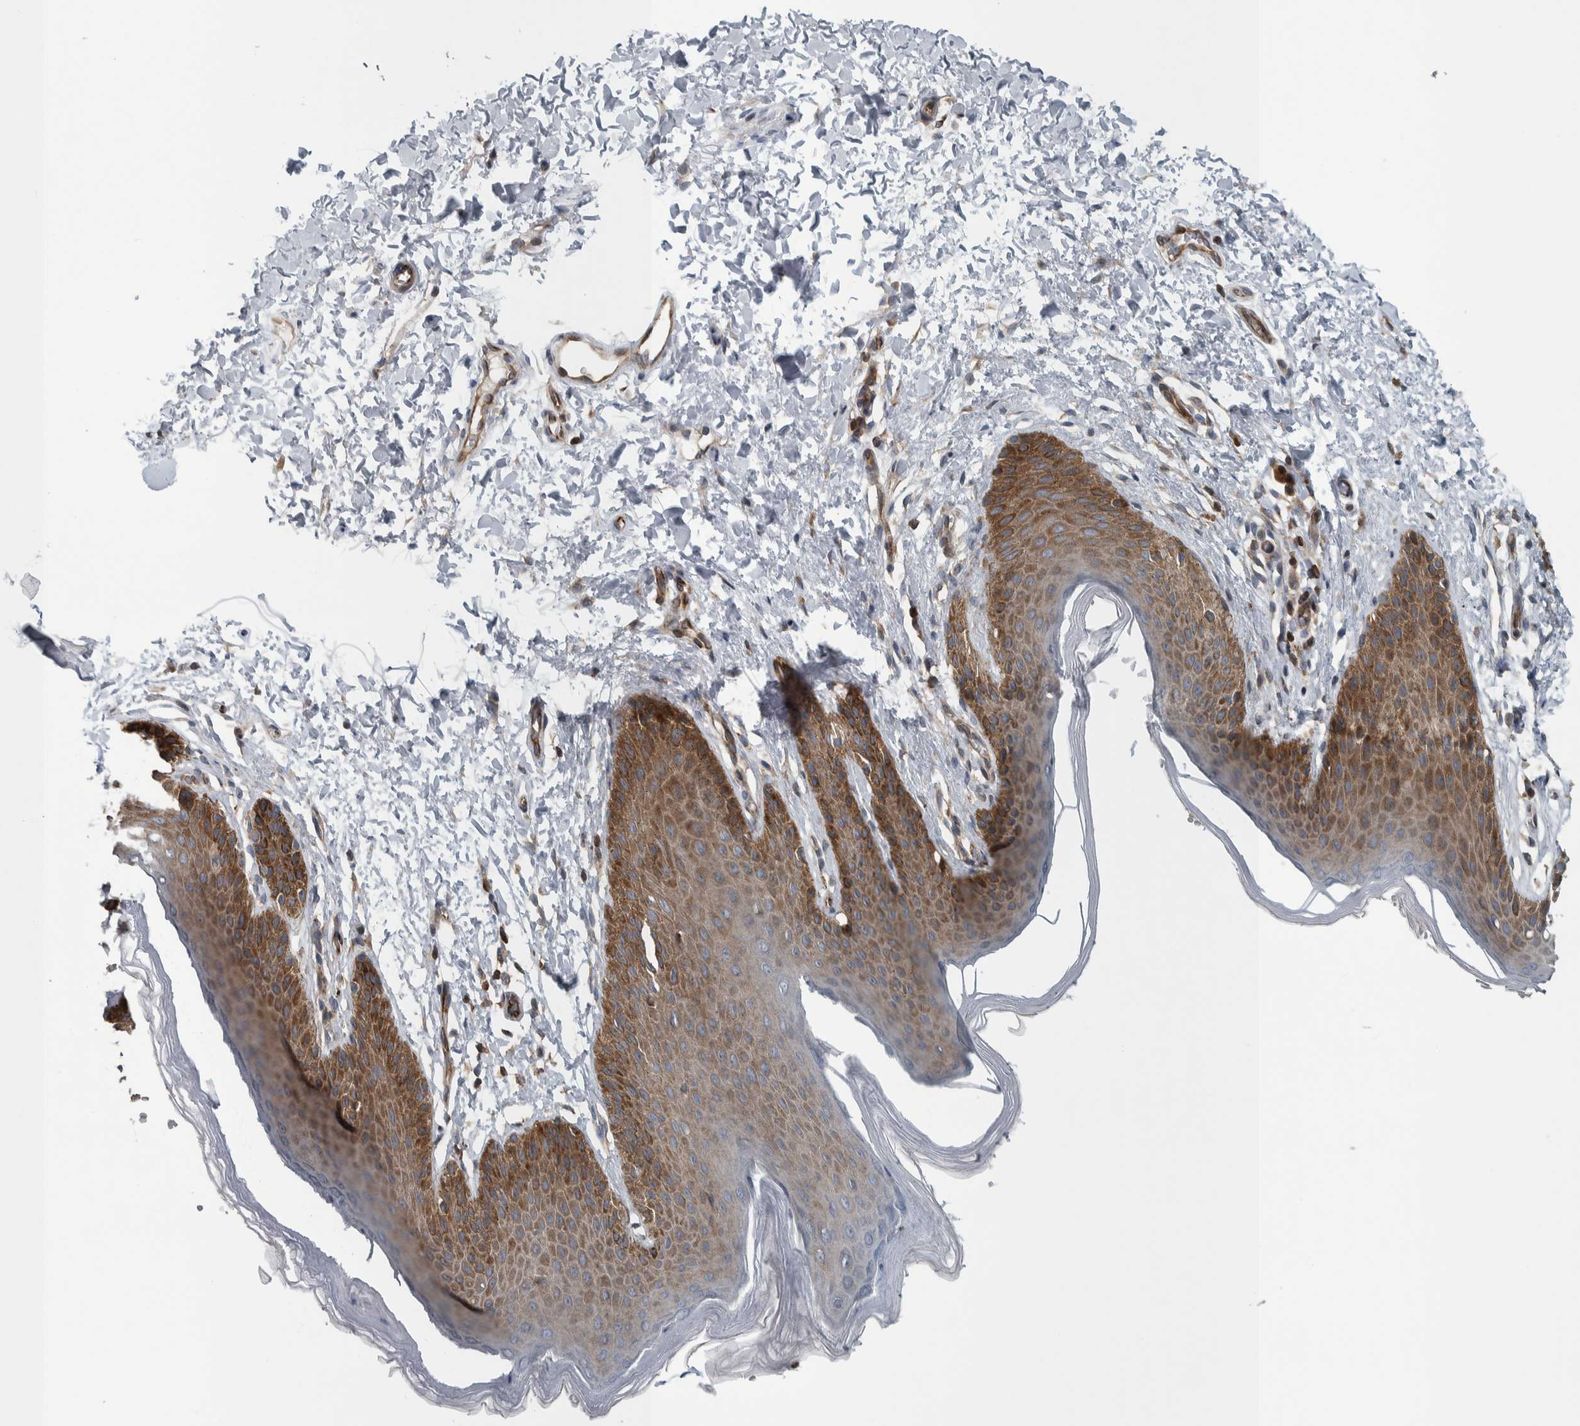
{"staining": {"intensity": "moderate", "quantity": ">75%", "location": "cytoplasmic/membranous"}, "tissue": "skin", "cell_type": "Epidermal cells", "image_type": "normal", "snomed": [{"axis": "morphology", "description": "Normal tissue, NOS"}, {"axis": "topography", "description": "Anal"}, {"axis": "topography", "description": "Peripheral nerve tissue"}], "caption": "Protein analysis of benign skin reveals moderate cytoplasmic/membranous expression in about >75% of epidermal cells.", "gene": "BAIAP2L1", "patient": {"sex": "male", "age": 44}}